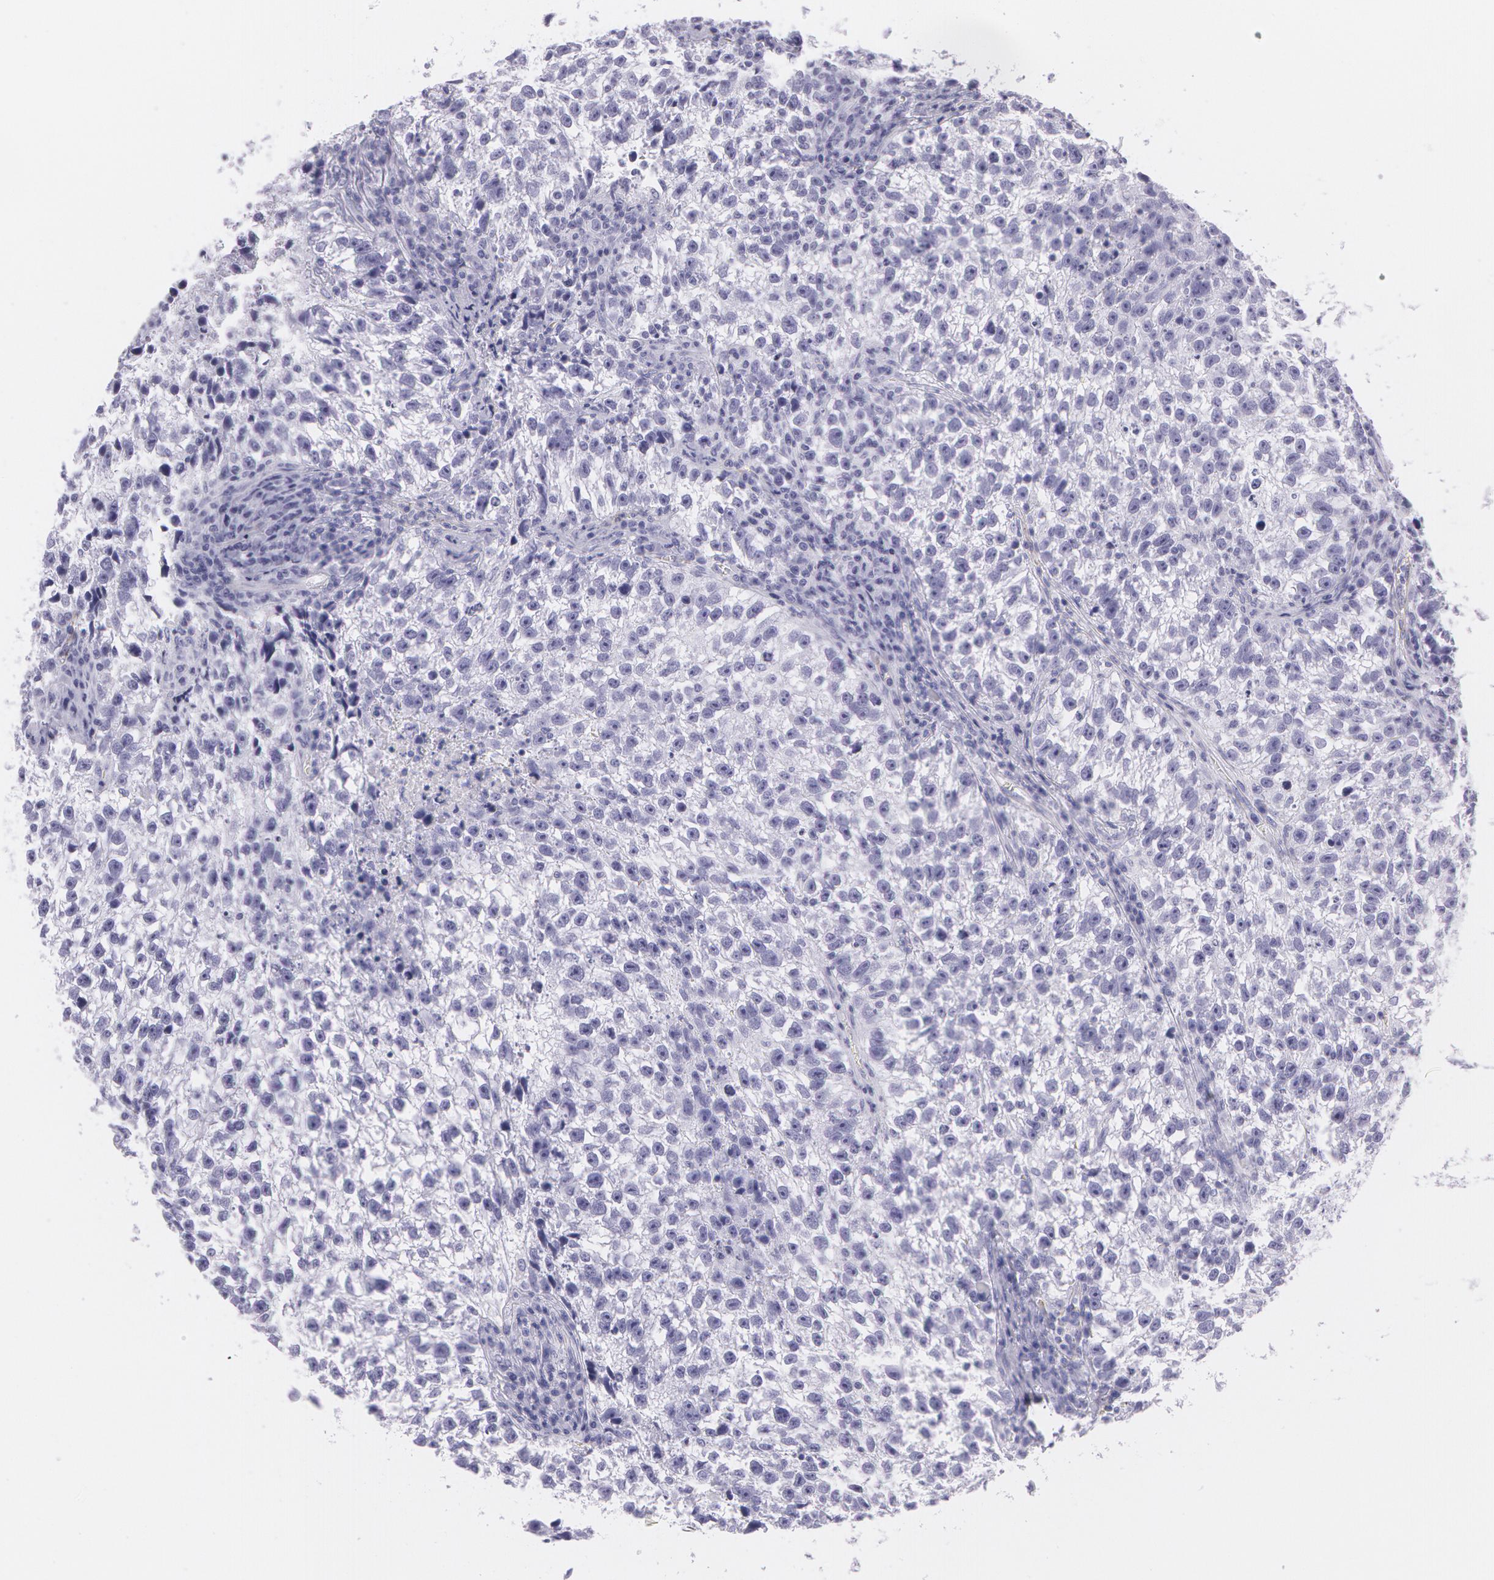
{"staining": {"intensity": "negative", "quantity": "none", "location": "none"}, "tissue": "testis cancer", "cell_type": "Tumor cells", "image_type": "cancer", "snomed": [{"axis": "morphology", "description": "Seminoma, NOS"}, {"axis": "topography", "description": "Testis"}], "caption": "A micrograph of human seminoma (testis) is negative for staining in tumor cells. (Stains: DAB (3,3'-diaminobenzidine) immunohistochemistry (IHC) with hematoxylin counter stain, Microscopy: brightfield microscopy at high magnification).", "gene": "SNCG", "patient": {"sex": "male", "age": 38}}